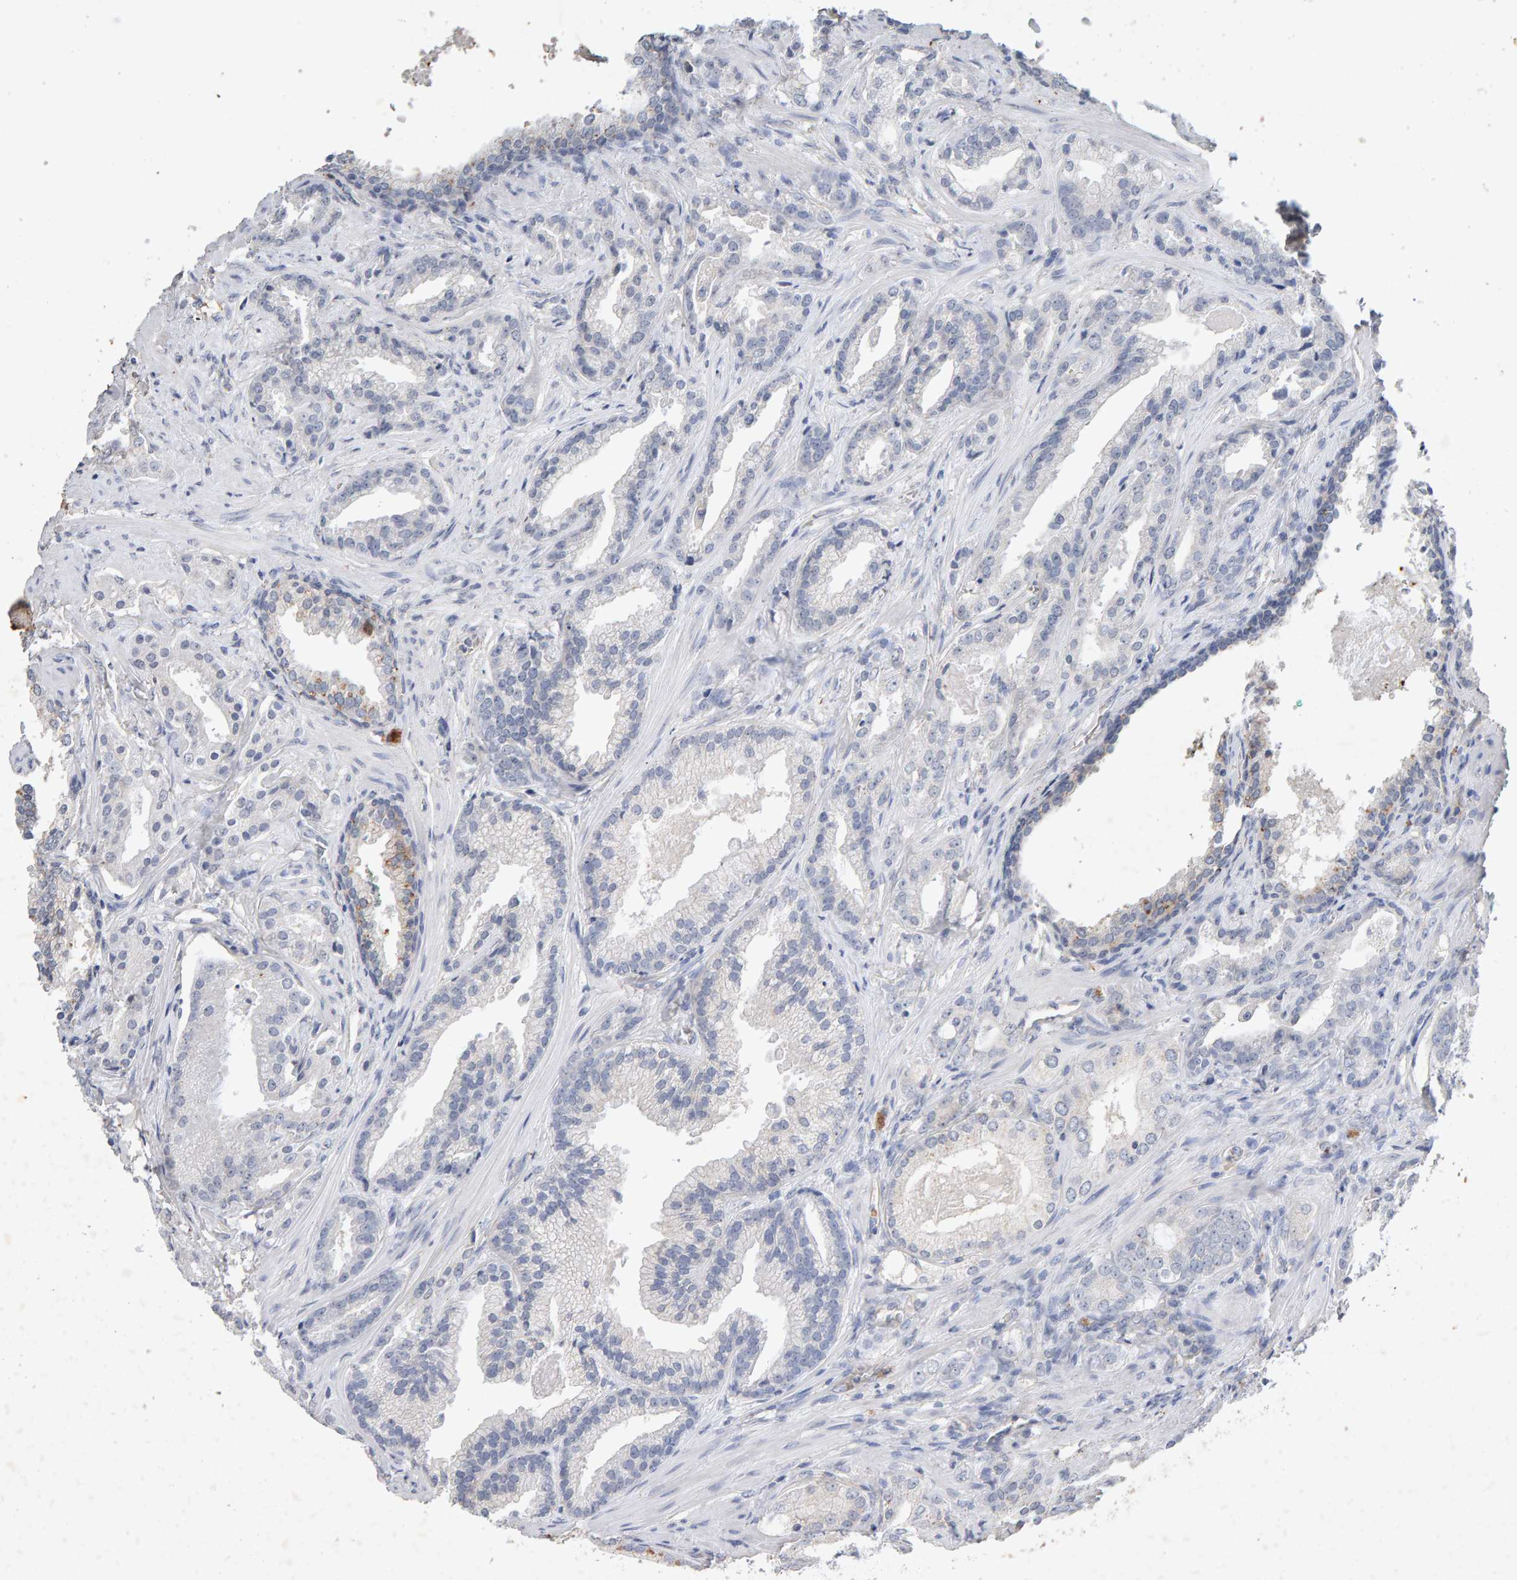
{"staining": {"intensity": "negative", "quantity": "none", "location": "none"}, "tissue": "prostate cancer", "cell_type": "Tumor cells", "image_type": "cancer", "snomed": [{"axis": "morphology", "description": "Adenocarcinoma, Low grade"}, {"axis": "topography", "description": "Prostate"}], "caption": "Immunohistochemical staining of adenocarcinoma (low-grade) (prostate) demonstrates no significant expression in tumor cells.", "gene": "PTPRM", "patient": {"sex": "male", "age": 59}}